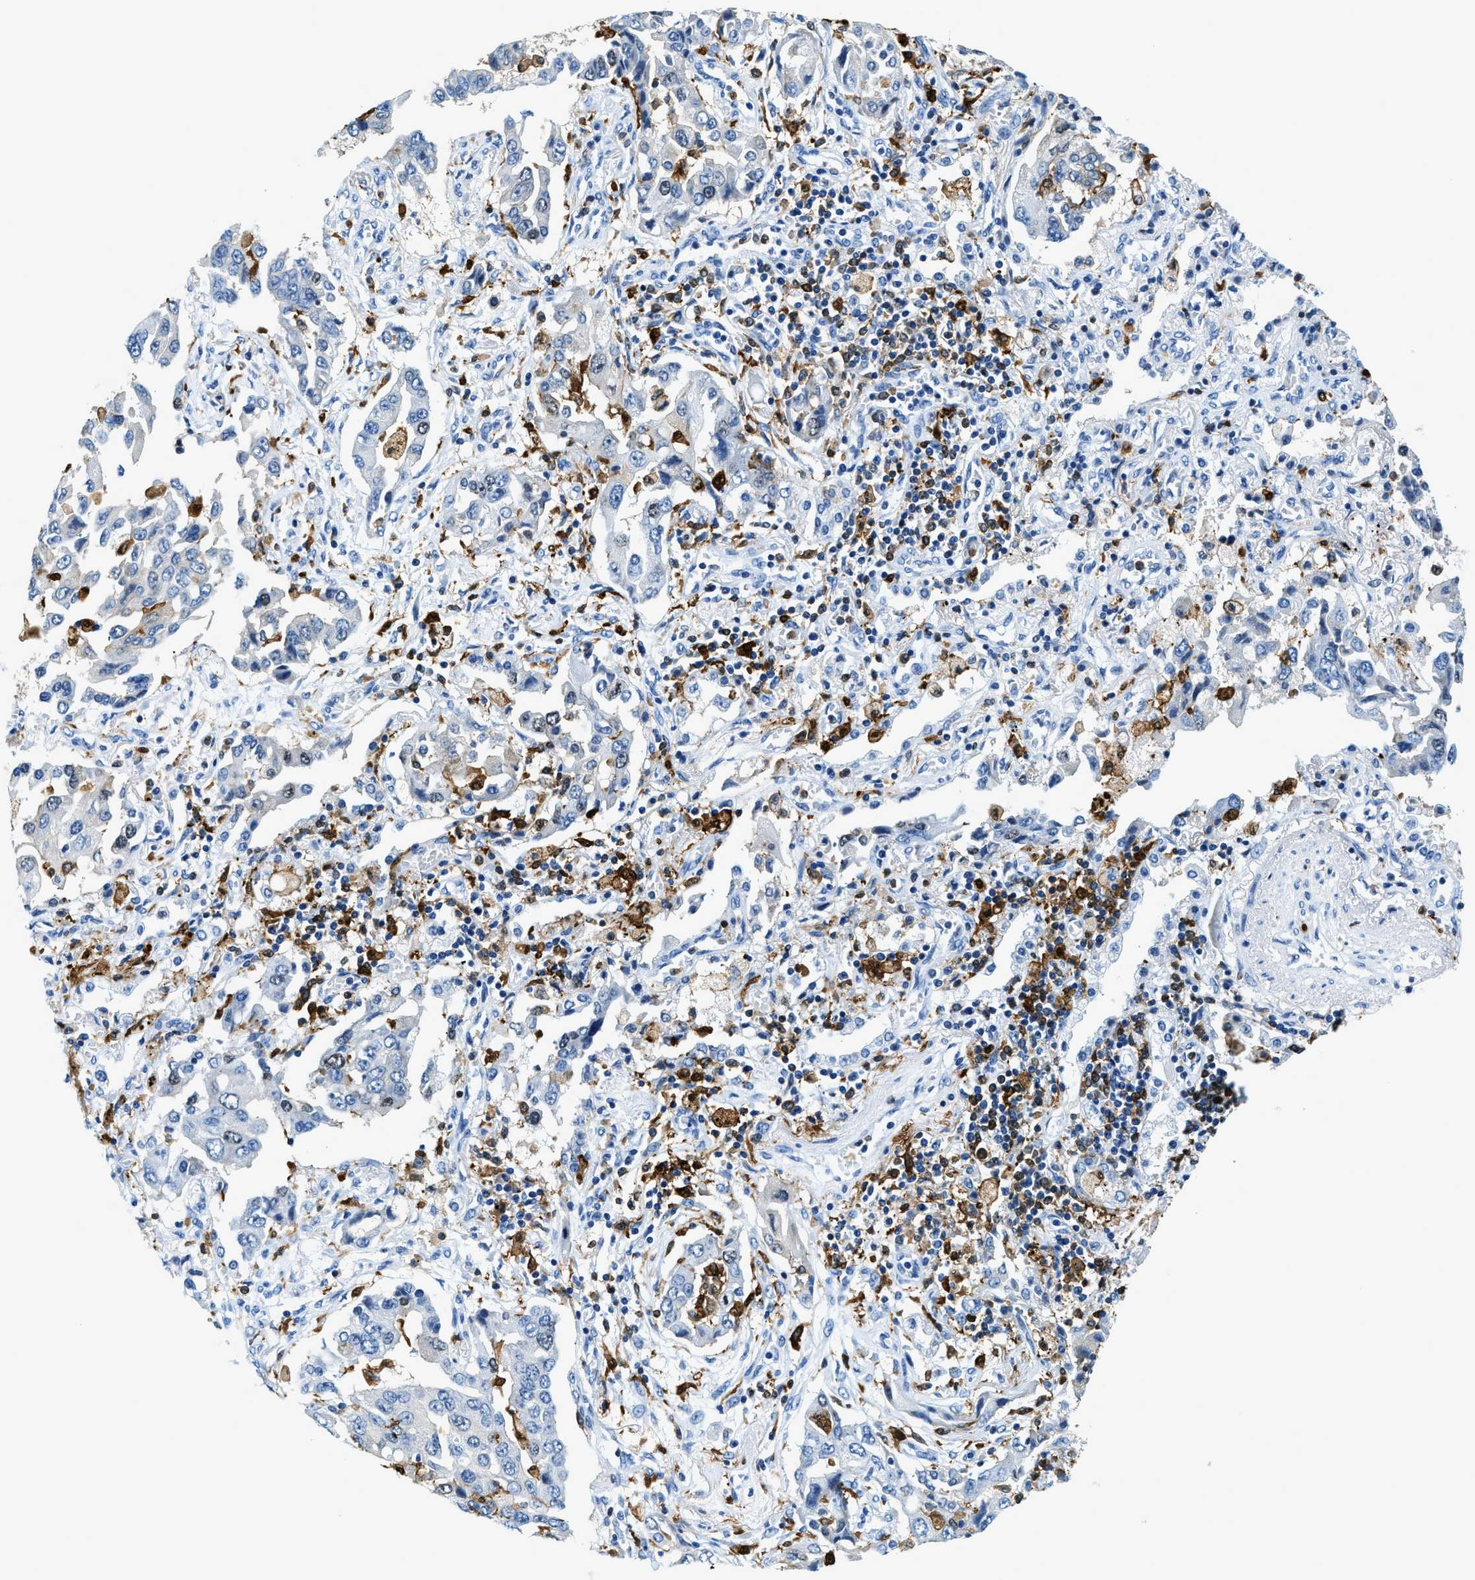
{"staining": {"intensity": "negative", "quantity": "none", "location": "none"}, "tissue": "lung cancer", "cell_type": "Tumor cells", "image_type": "cancer", "snomed": [{"axis": "morphology", "description": "Adenocarcinoma, NOS"}, {"axis": "topography", "description": "Lung"}], "caption": "IHC of lung cancer shows no expression in tumor cells. The staining was performed using DAB to visualize the protein expression in brown, while the nuclei were stained in blue with hematoxylin (Magnification: 20x).", "gene": "CAPG", "patient": {"sex": "female", "age": 65}}